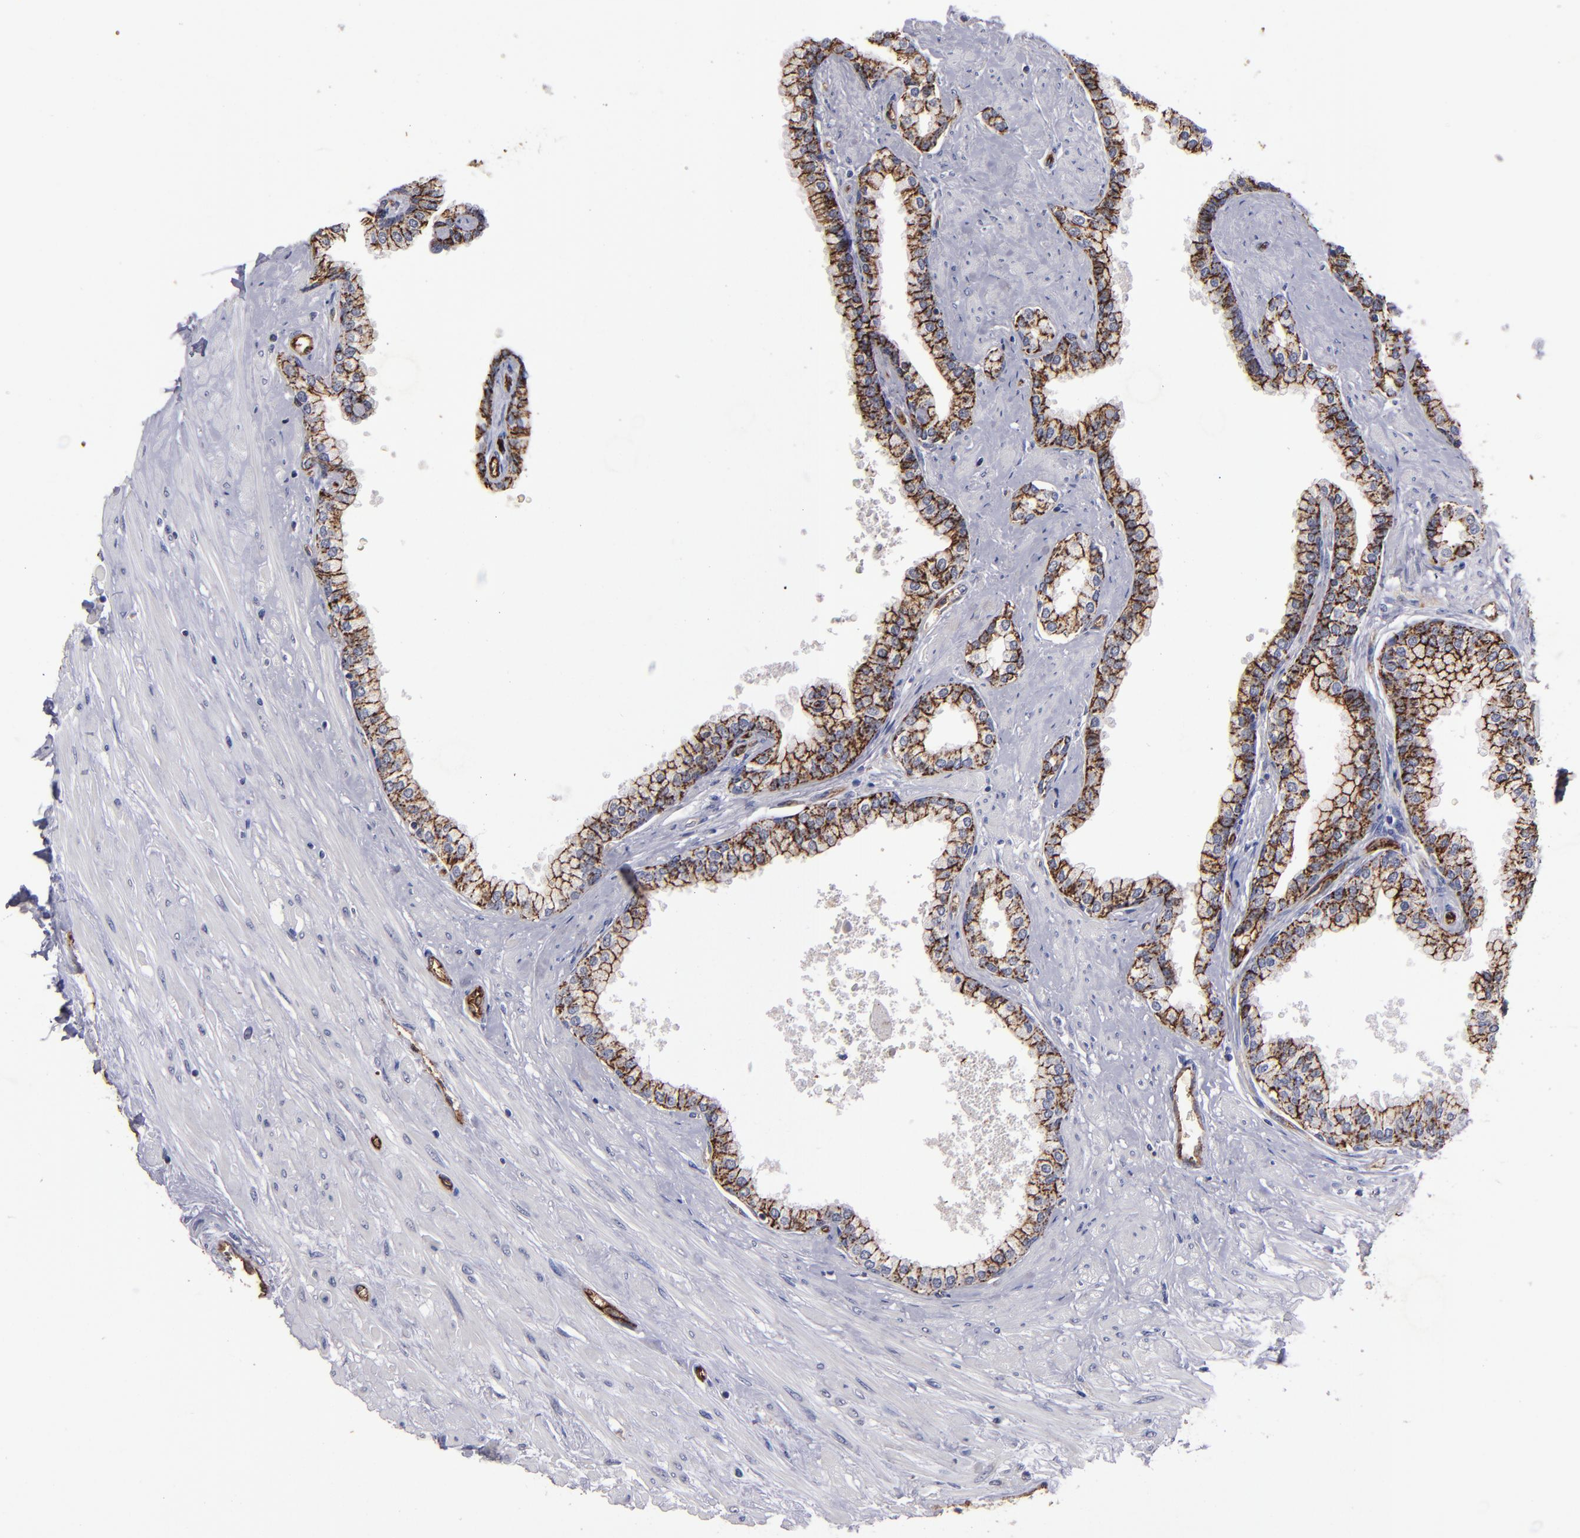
{"staining": {"intensity": "moderate", "quantity": ">75%", "location": "cytoplasmic/membranous"}, "tissue": "prostate", "cell_type": "Glandular cells", "image_type": "normal", "snomed": [{"axis": "morphology", "description": "Normal tissue, NOS"}, {"axis": "topography", "description": "Prostate"}], "caption": "Protein staining shows moderate cytoplasmic/membranous staining in approximately >75% of glandular cells in unremarkable prostate. Immunohistochemistry stains the protein of interest in brown and the nuclei are stained blue.", "gene": "CLDN5", "patient": {"sex": "male", "age": 60}}